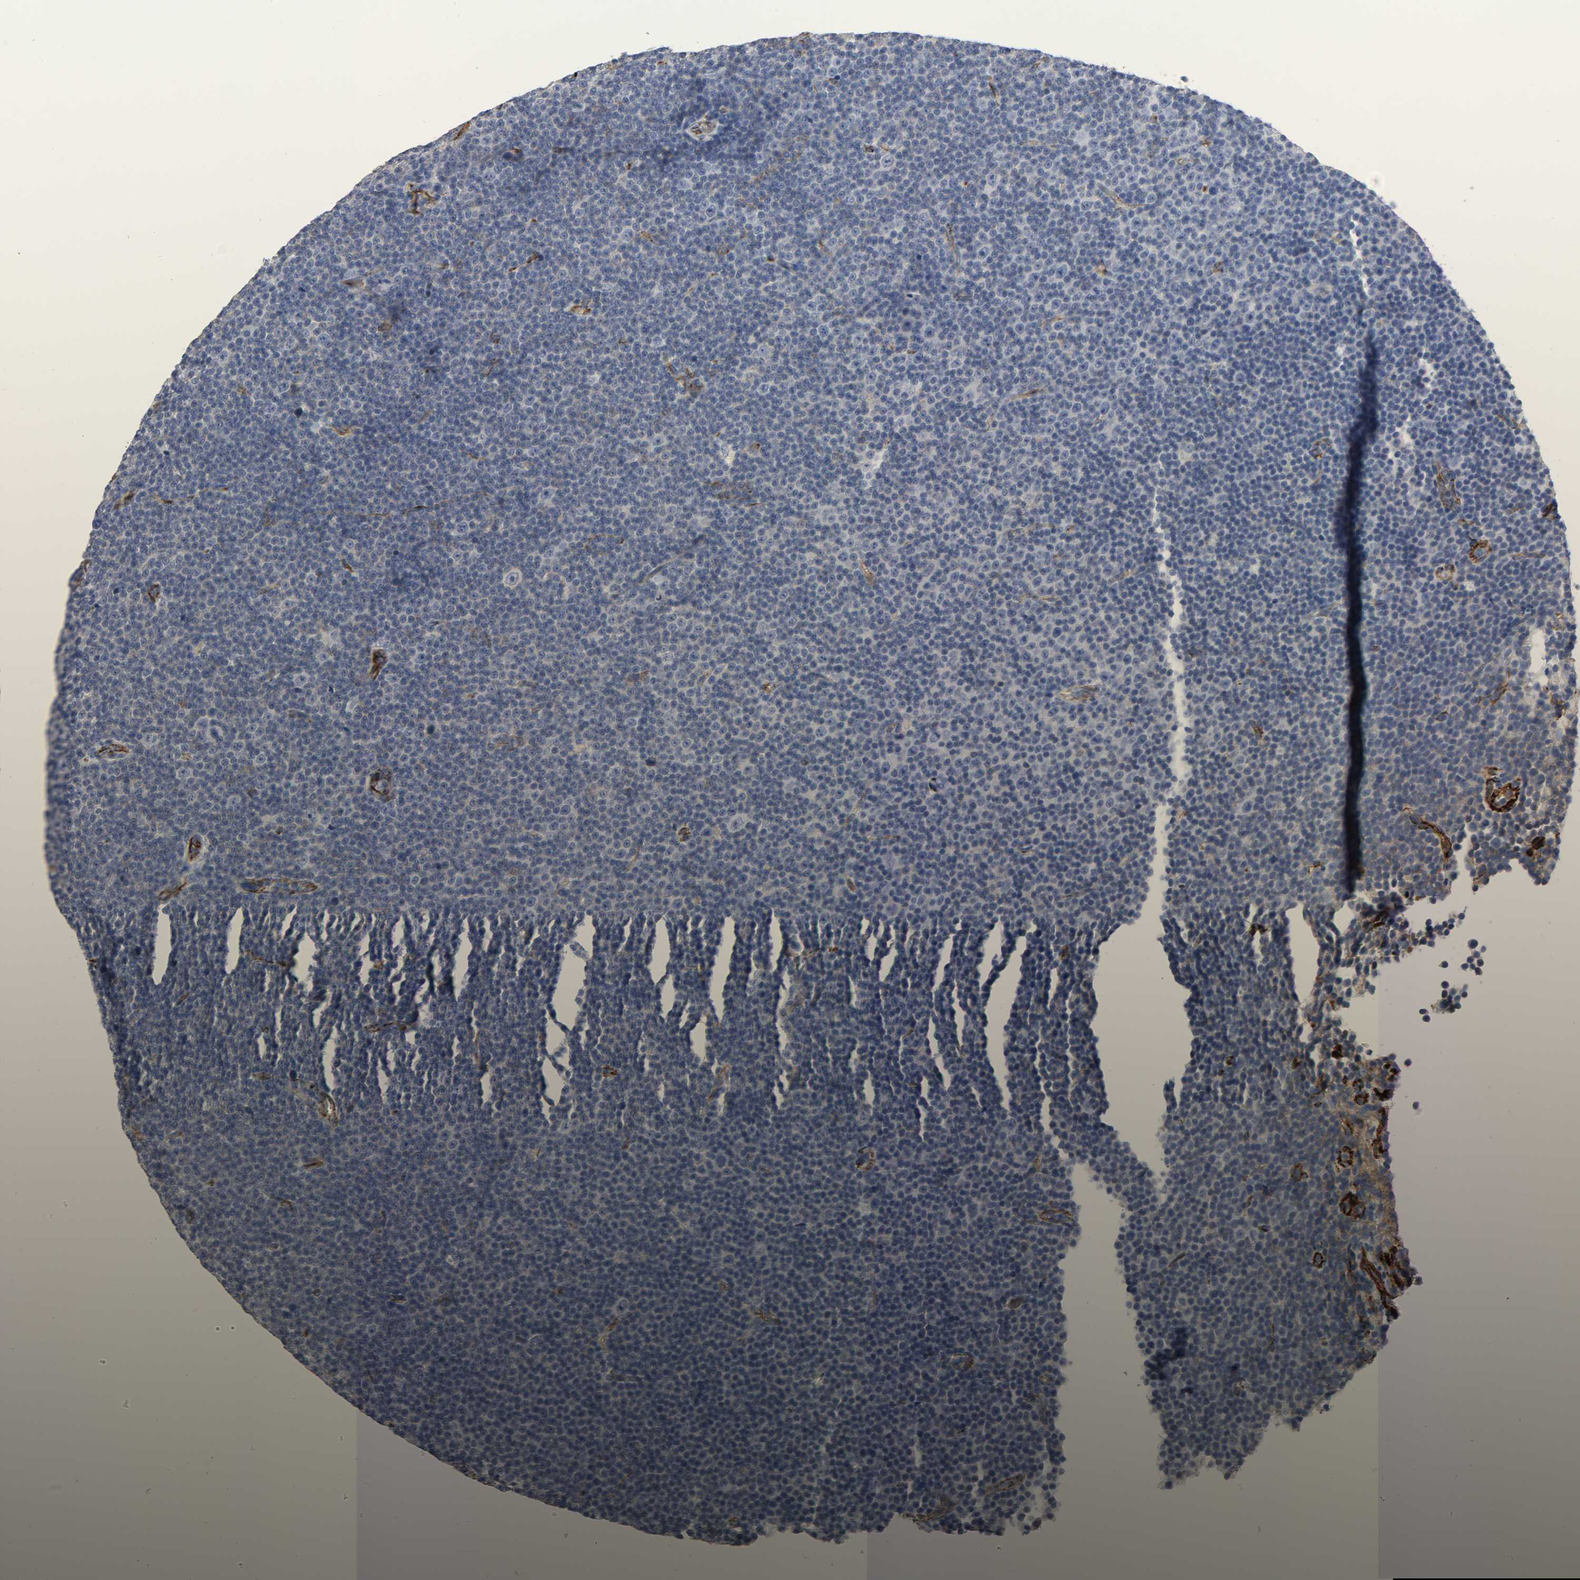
{"staining": {"intensity": "negative", "quantity": "none", "location": "none"}, "tissue": "lymphoma", "cell_type": "Tumor cells", "image_type": "cancer", "snomed": [{"axis": "morphology", "description": "Malignant lymphoma, non-Hodgkin's type, Low grade"}, {"axis": "topography", "description": "Lymph node"}], "caption": "This photomicrograph is of low-grade malignant lymphoma, non-Hodgkin's type stained with immunohistochemistry to label a protein in brown with the nuclei are counter-stained blue. There is no positivity in tumor cells. (Immunohistochemistry (ihc), brightfield microscopy, high magnification).", "gene": "PECAM1", "patient": {"sex": "female", "age": 67}}